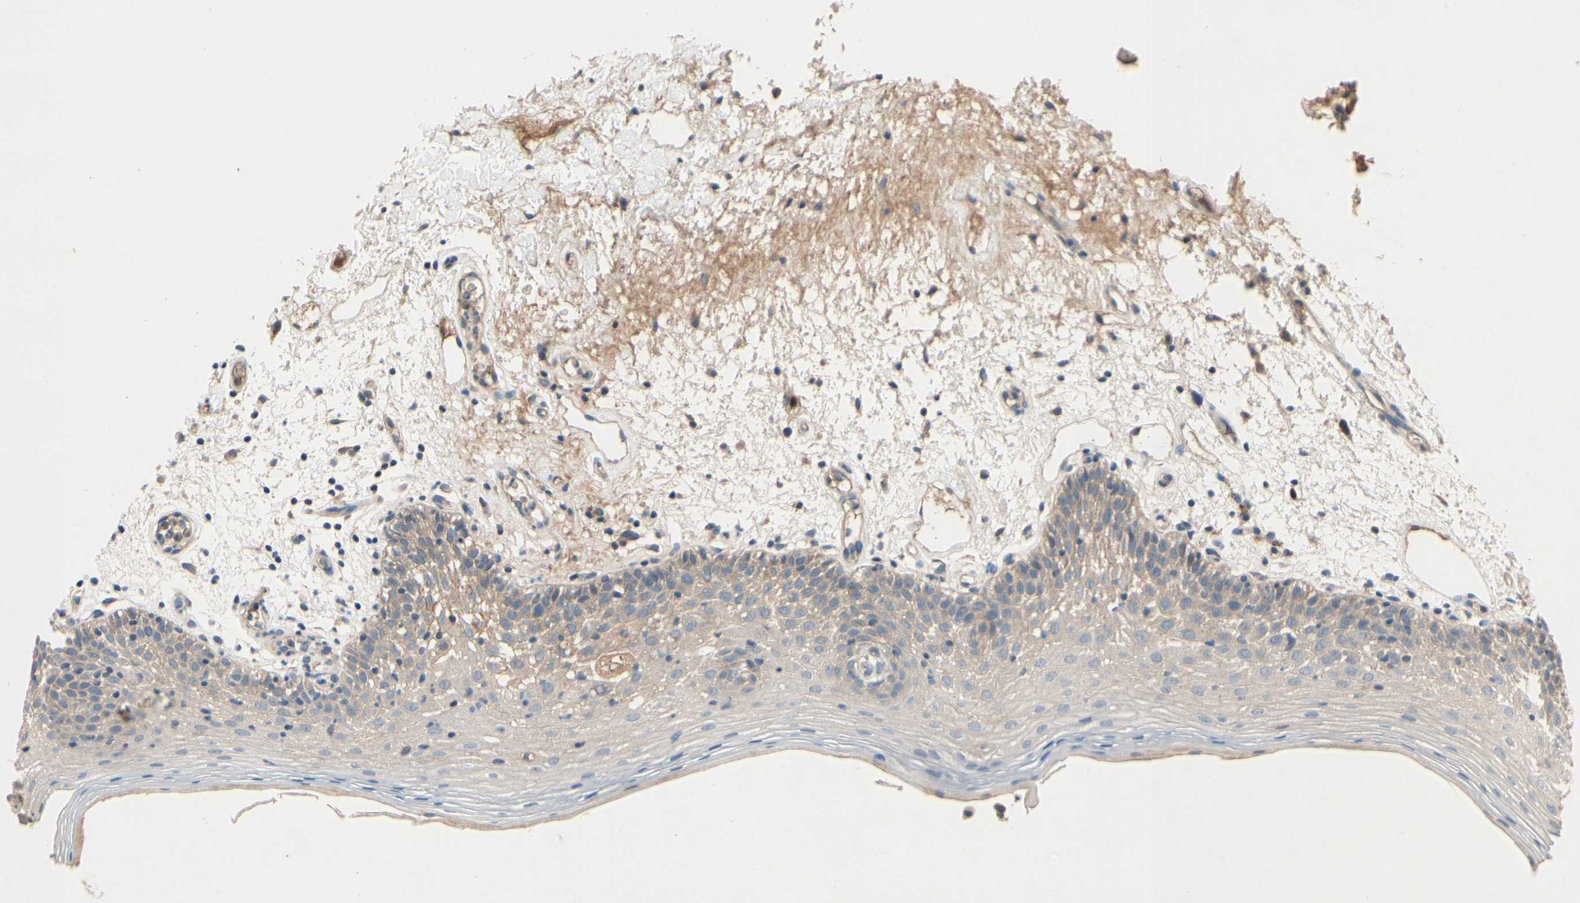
{"staining": {"intensity": "weak", "quantity": "25%-75%", "location": "cytoplasmic/membranous"}, "tissue": "oral mucosa", "cell_type": "Squamous epithelial cells", "image_type": "normal", "snomed": [{"axis": "morphology", "description": "Normal tissue, NOS"}, {"axis": "morphology", "description": "Squamous cell carcinoma, NOS"}, {"axis": "topography", "description": "Skeletal muscle"}, {"axis": "topography", "description": "Oral tissue"}, {"axis": "topography", "description": "Head-Neck"}], "caption": "Weak cytoplasmic/membranous staining is identified in approximately 25%-75% of squamous epithelial cells in benign oral mucosa. (Stains: DAB in brown, nuclei in blue, Microscopy: brightfield microscopy at high magnification).", "gene": "ICAM5", "patient": {"sex": "male", "age": 71}}